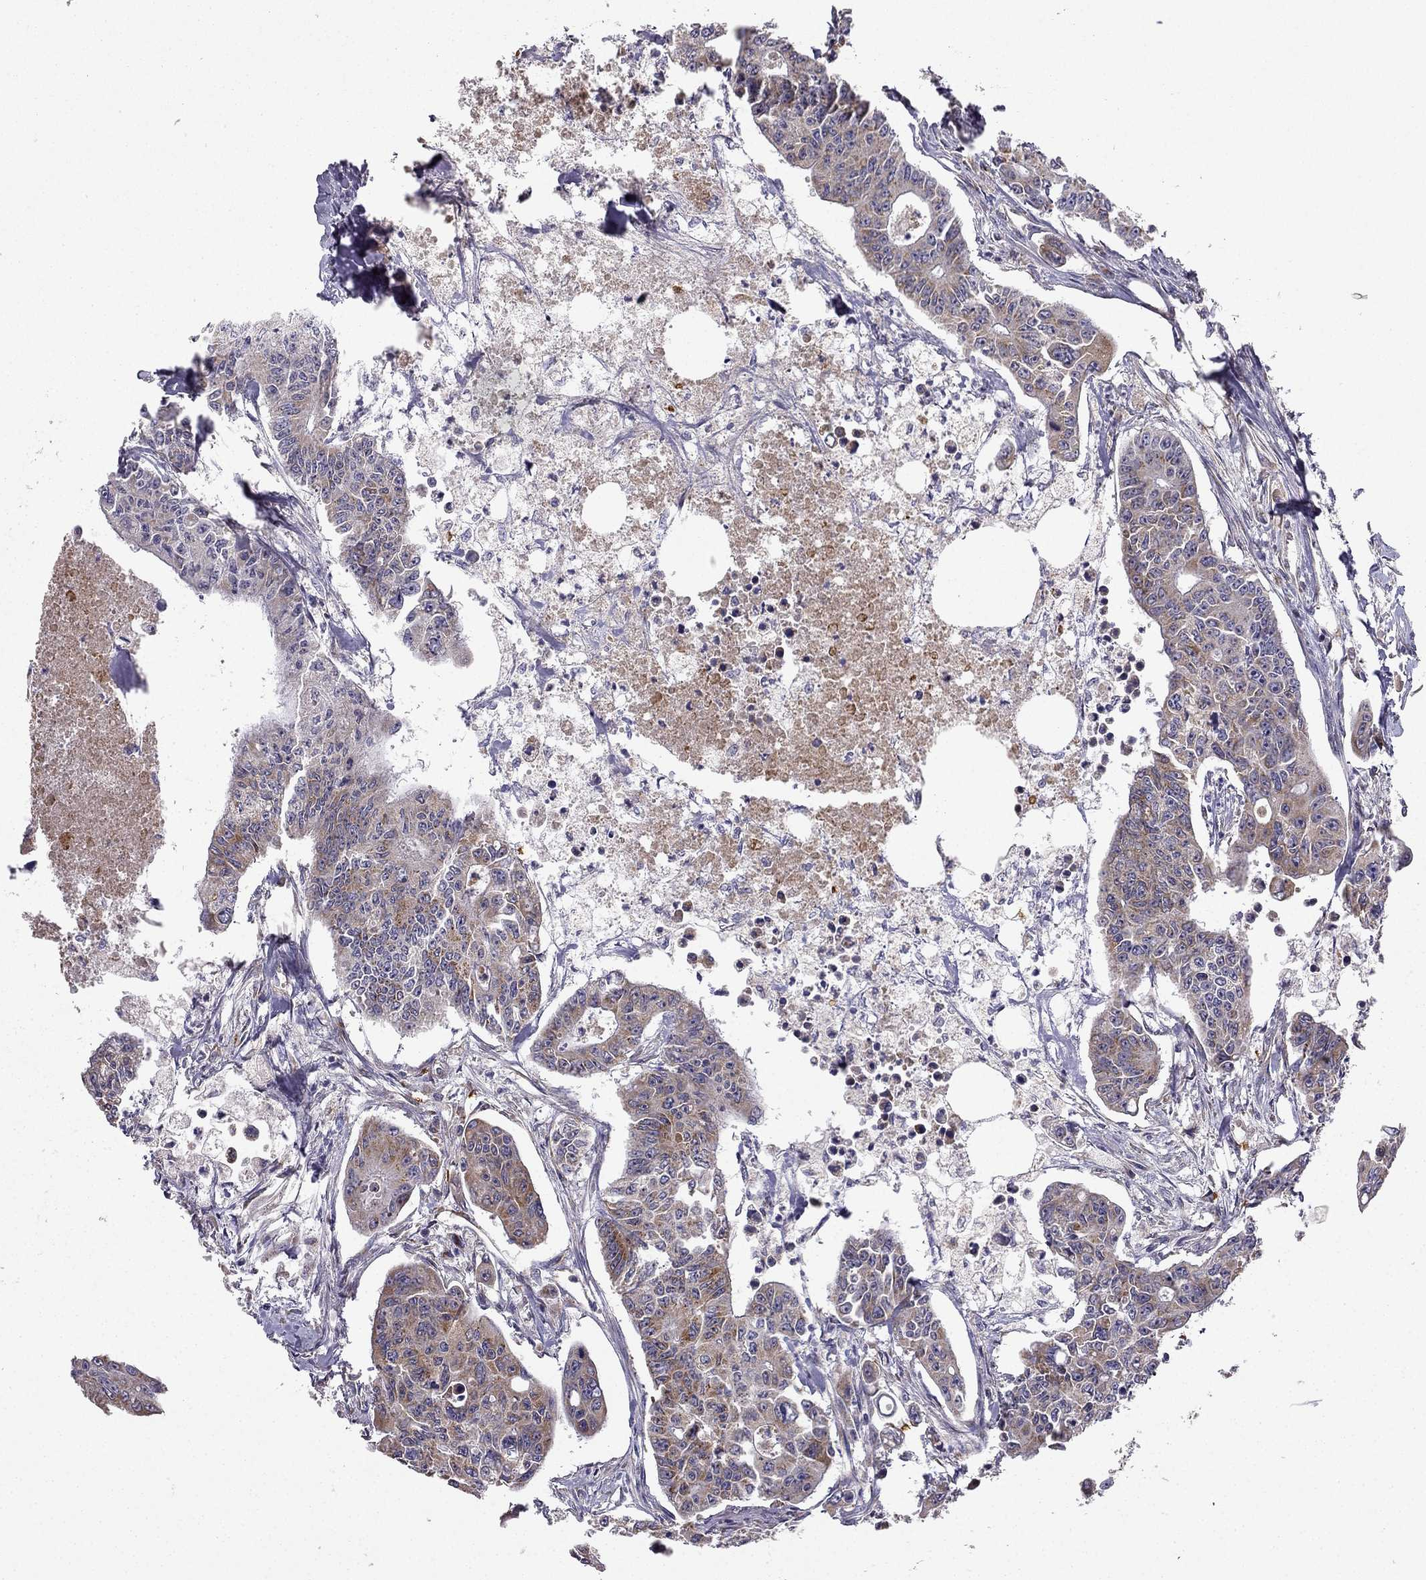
{"staining": {"intensity": "strong", "quantity": "25%-75%", "location": "cytoplasmic/membranous"}, "tissue": "colorectal cancer", "cell_type": "Tumor cells", "image_type": "cancer", "snomed": [{"axis": "morphology", "description": "Adenocarcinoma, NOS"}, {"axis": "topography", "description": "Colon"}], "caption": "Immunohistochemical staining of human colorectal cancer demonstrates high levels of strong cytoplasmic/membranous expression in approximately 25%-75% of tumor cells. (DAB IHC with brightfield microscopy, high magnification).", "gene": "B4GALT7", "patient": {"sex": "male", "age": 70}}